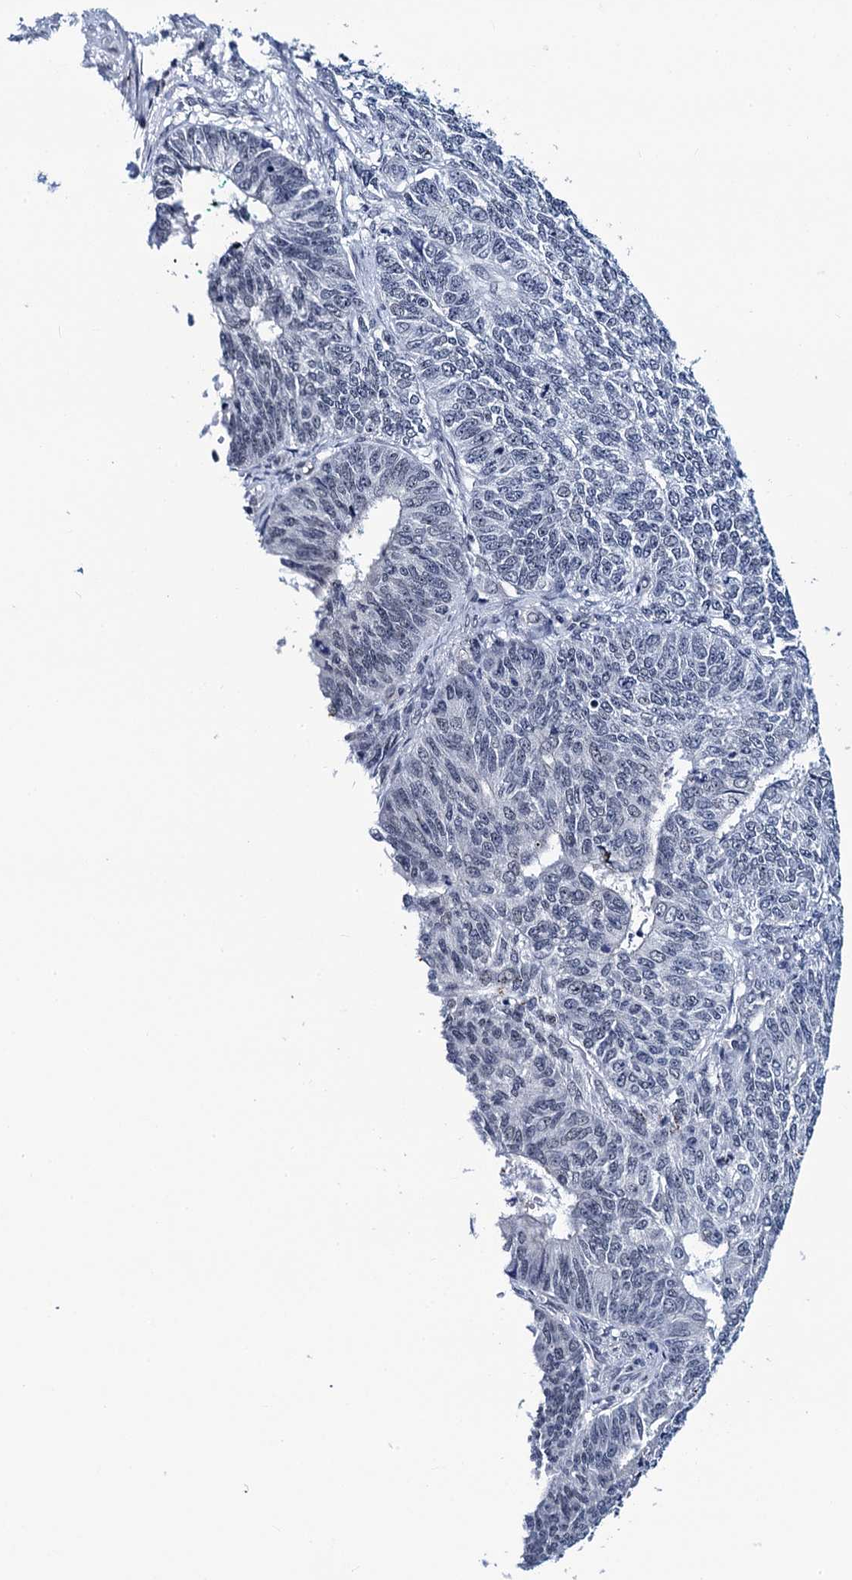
{"staining": {"intensity": "negative", "quantity": "none", "location": "none"}, "tissue": "endometrial cancer", "cell_type": "Tumor cells", "image_type": "cancer", "snomed": [{"axis": "morphology", "description": "Adenocarcinoma, NOS"}, {"axis": "topography", "description": "Endometrium"}], "caption": "High magnification brightfield microscopy of endometrial cancer (adenocarcinoma) stained with DAB (3,3'-diaminobenzidine) (brown) and counterstained with hematoxylin (blue): tumor cells show no significant expression.", "gene": "C16orf87", "patient": {"sex": "female", "age": 32}}